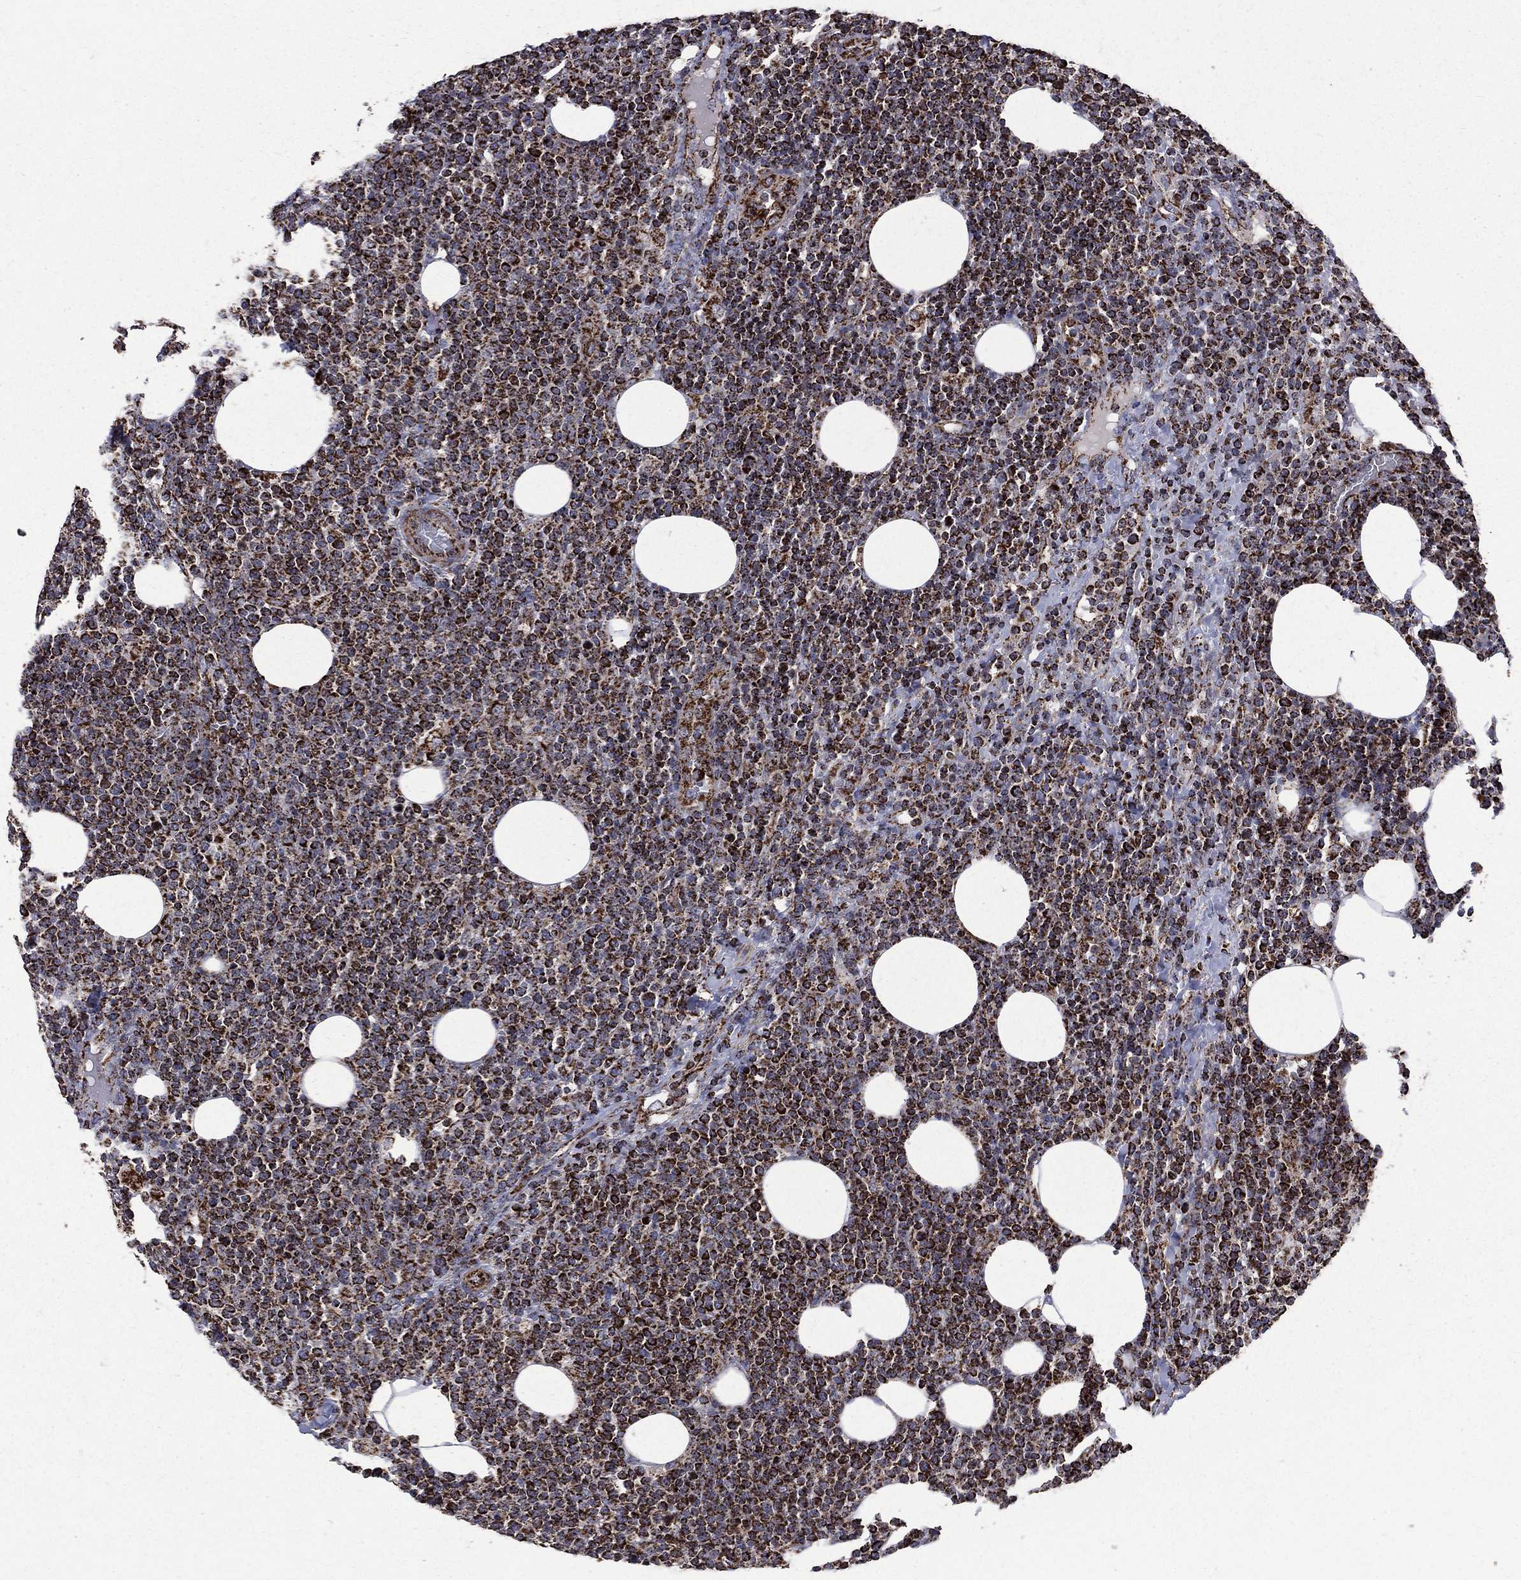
{"staining": {"intensity": "strong", "quantity": ">75%", "location": "cytoplasmic/membranous"}, "tissue": "lymphoma", "cell_type": "Tumor cells", "image_type": "cancer", "snomed": [{"axis": "morphology", "description": "Malignant lymphoma, non-Hodgkin's type, High grade"}, {"axis": "topography", "description": "Lymph node"}], "caption": "This is an image of immunohistochemistry staining of high-grade malignant lymphoma, non-Hodgkin's type, which shows strong positivity in the cytoplasmic/membranous of tumor cells.", "gene": "GOT2", "patient": {"sex": "male", "age": 61}}